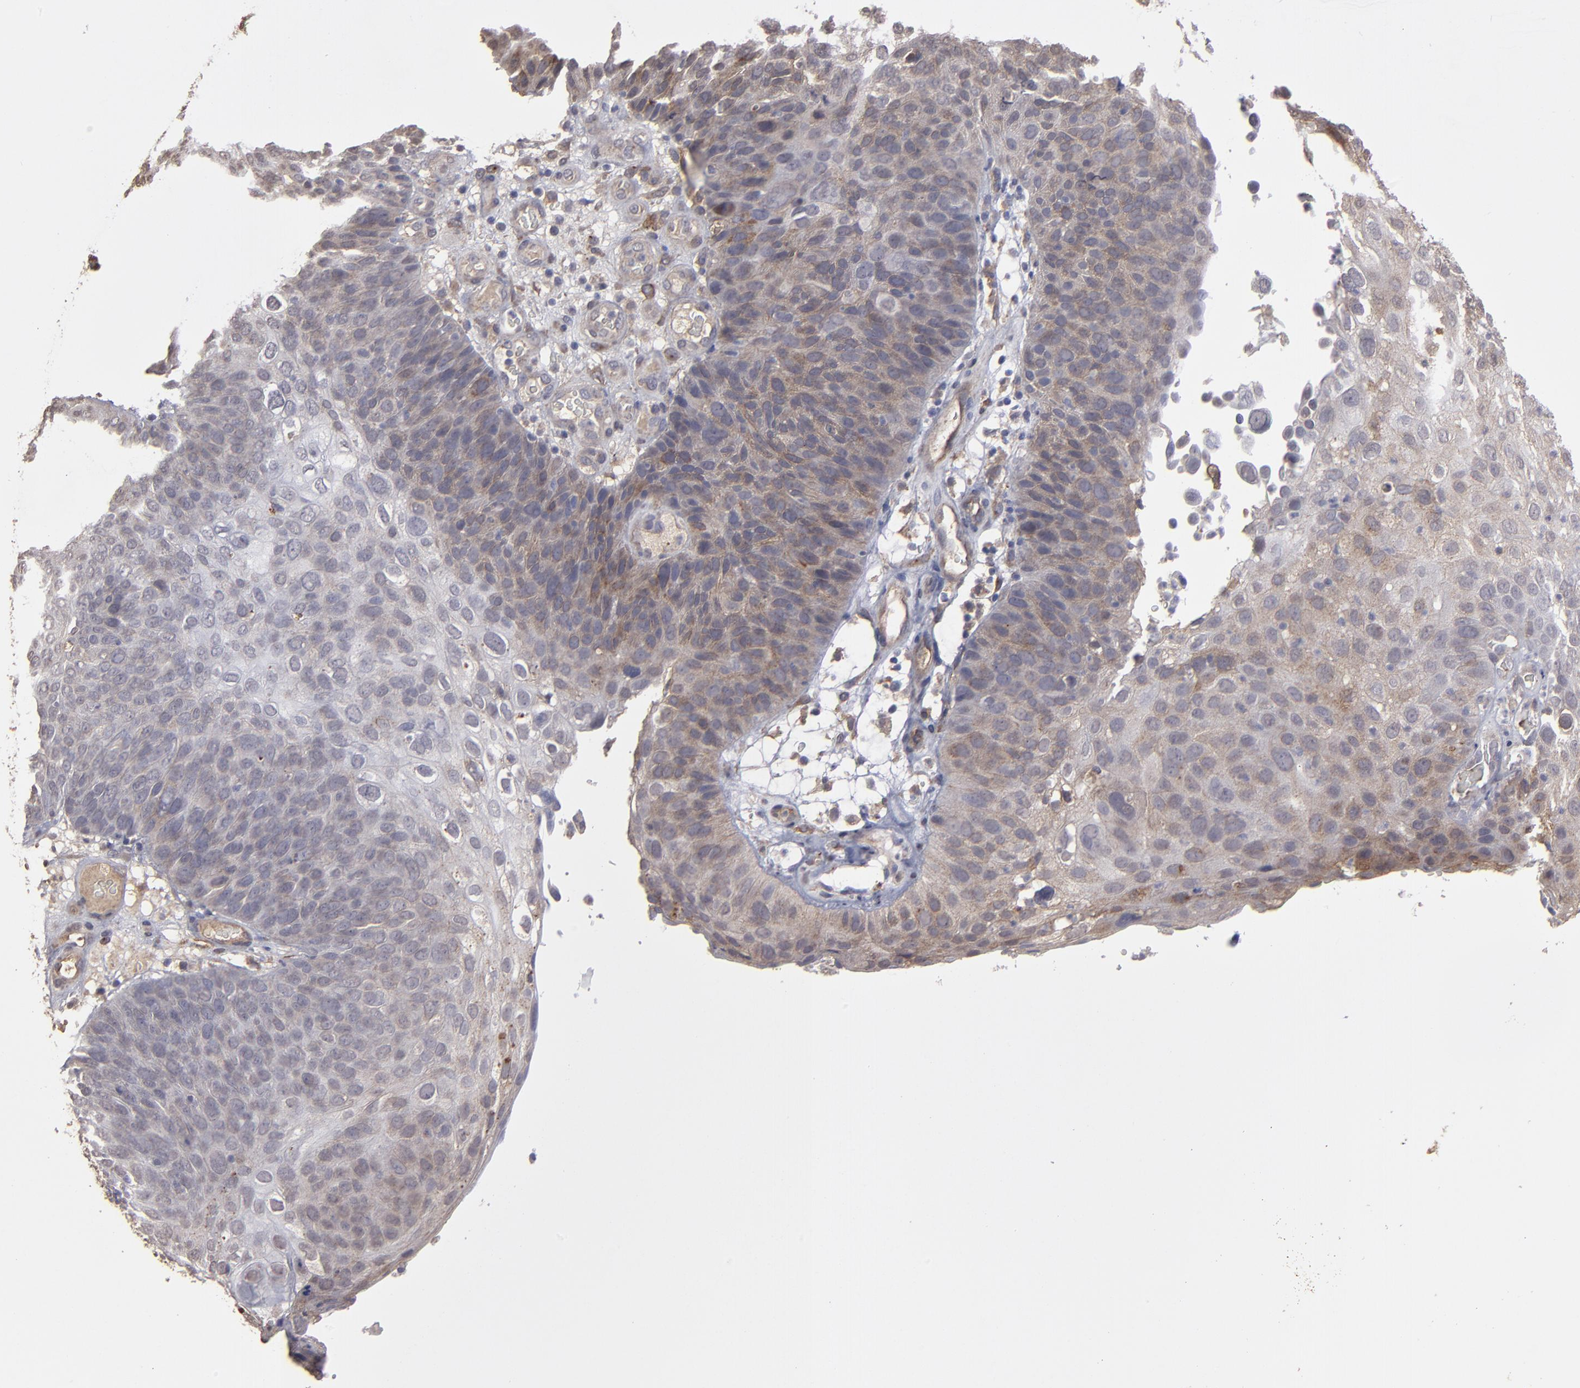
{"staining": {"intensity": "moderate", "quantity": "25%-75%", "location": "cytoplasmic/membranous"}, "tissue": "skin cancer", "cell_type": "Tumor cells", "image_type": "cancer", "snomed": [{"axis": "morphology", "description": "Squamous cell carcinoma, NOS"}, {"axis": "topography", "description": "Skin"}], "caption": "DAB (3,3'-diaminobenzidine) immunohistochemical staining of skin cancer displays moderate cytoplasmic/membranous protein staining in approximately 25%-75% of tumor cells.", "gene": "ITGB5", "patient": {"sex": "male", "age": 87}}